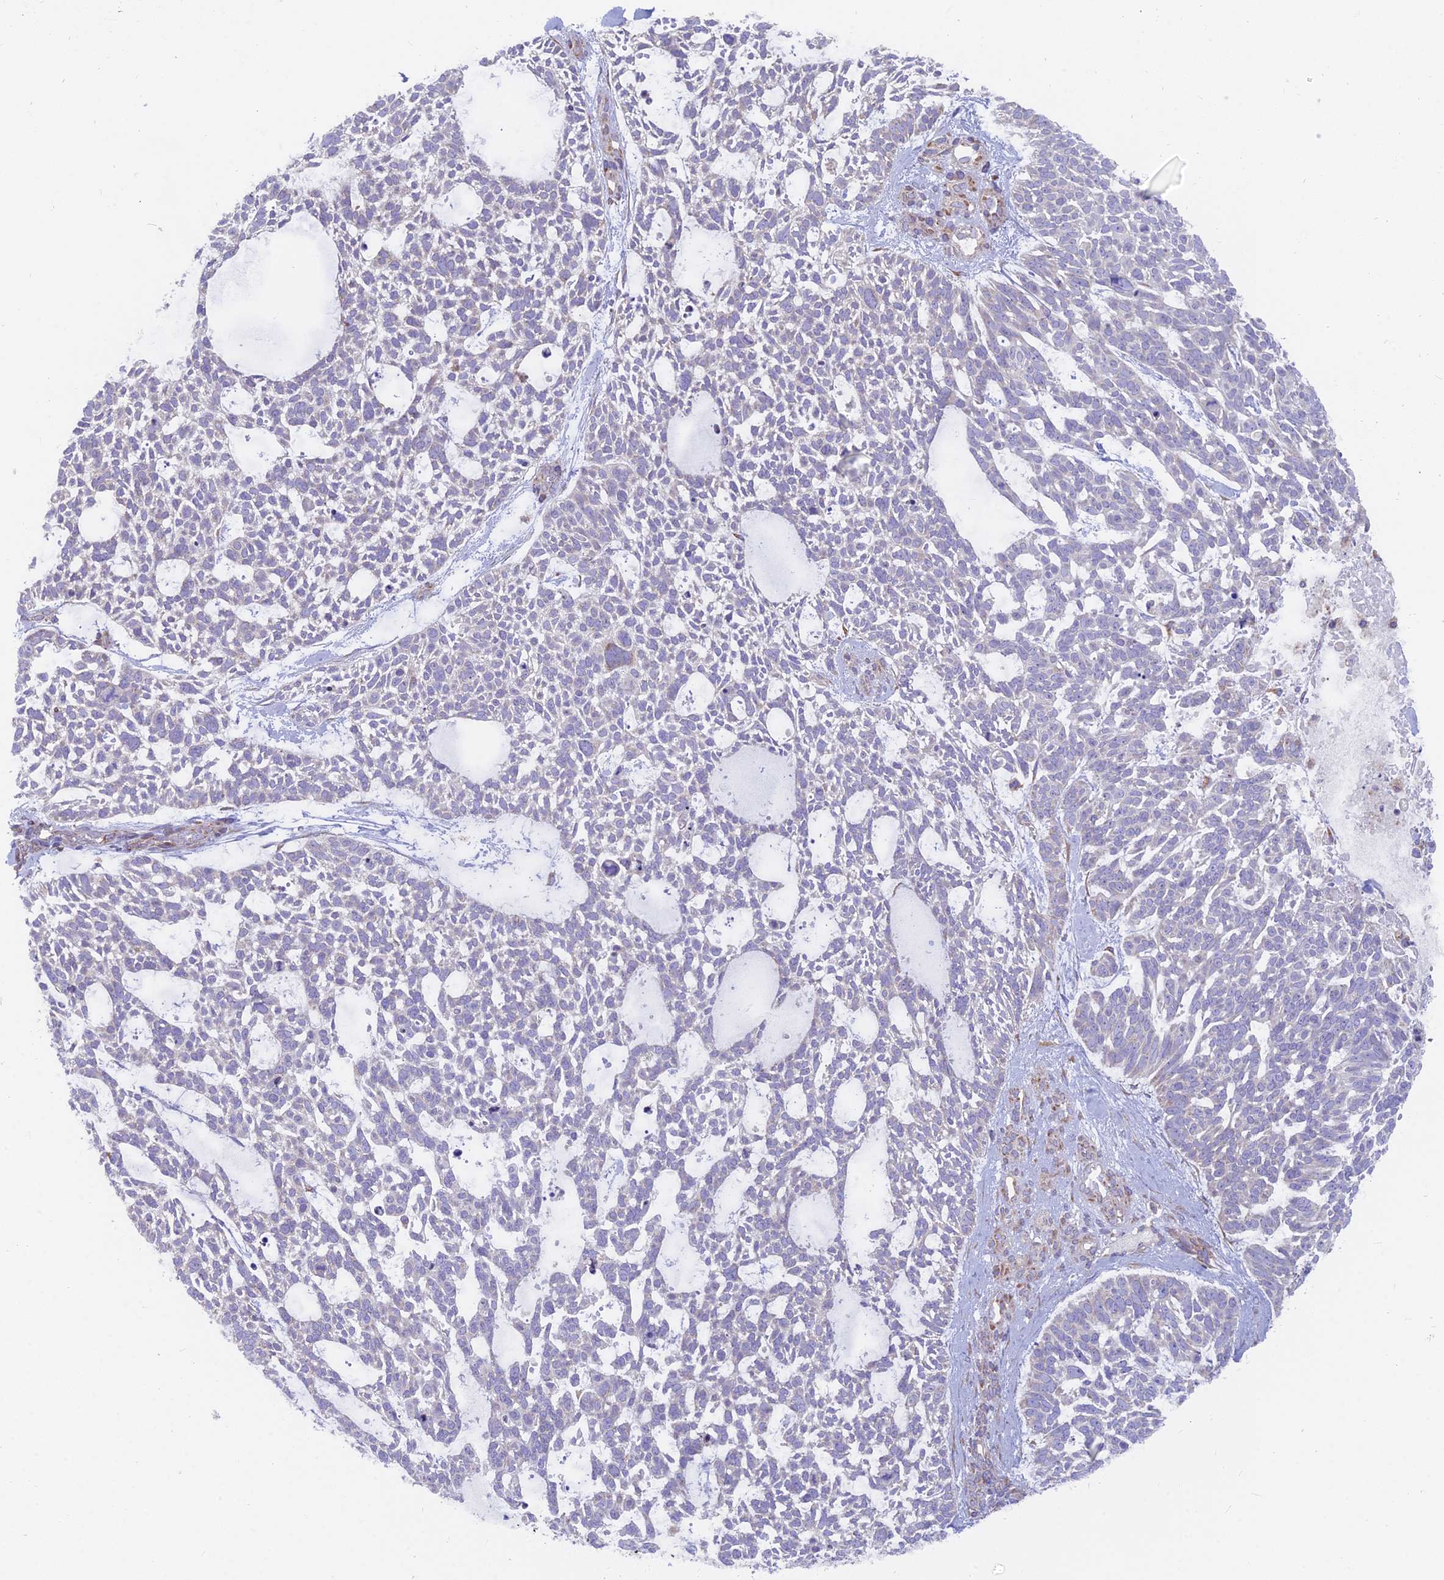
{"staining": {"intensity": "negative", "quantity": "none", "location": "none"}, "tissue": "skin cancer", "cell_type": "Tumor cells", "image_type": "cancer", "snomed": [{"axis": "morphology", "description": "Basal cell carcinoma"}, {"axis": "topography", "description": "Skin"}], "caption": "DAB (3,3'-diaminobenzidine) immunohistochemical staining of human skin cancer displays no significant expression in tumor cells.", "gene": "TBC1D20", "patient": {"sex": "male", "age": 88}}